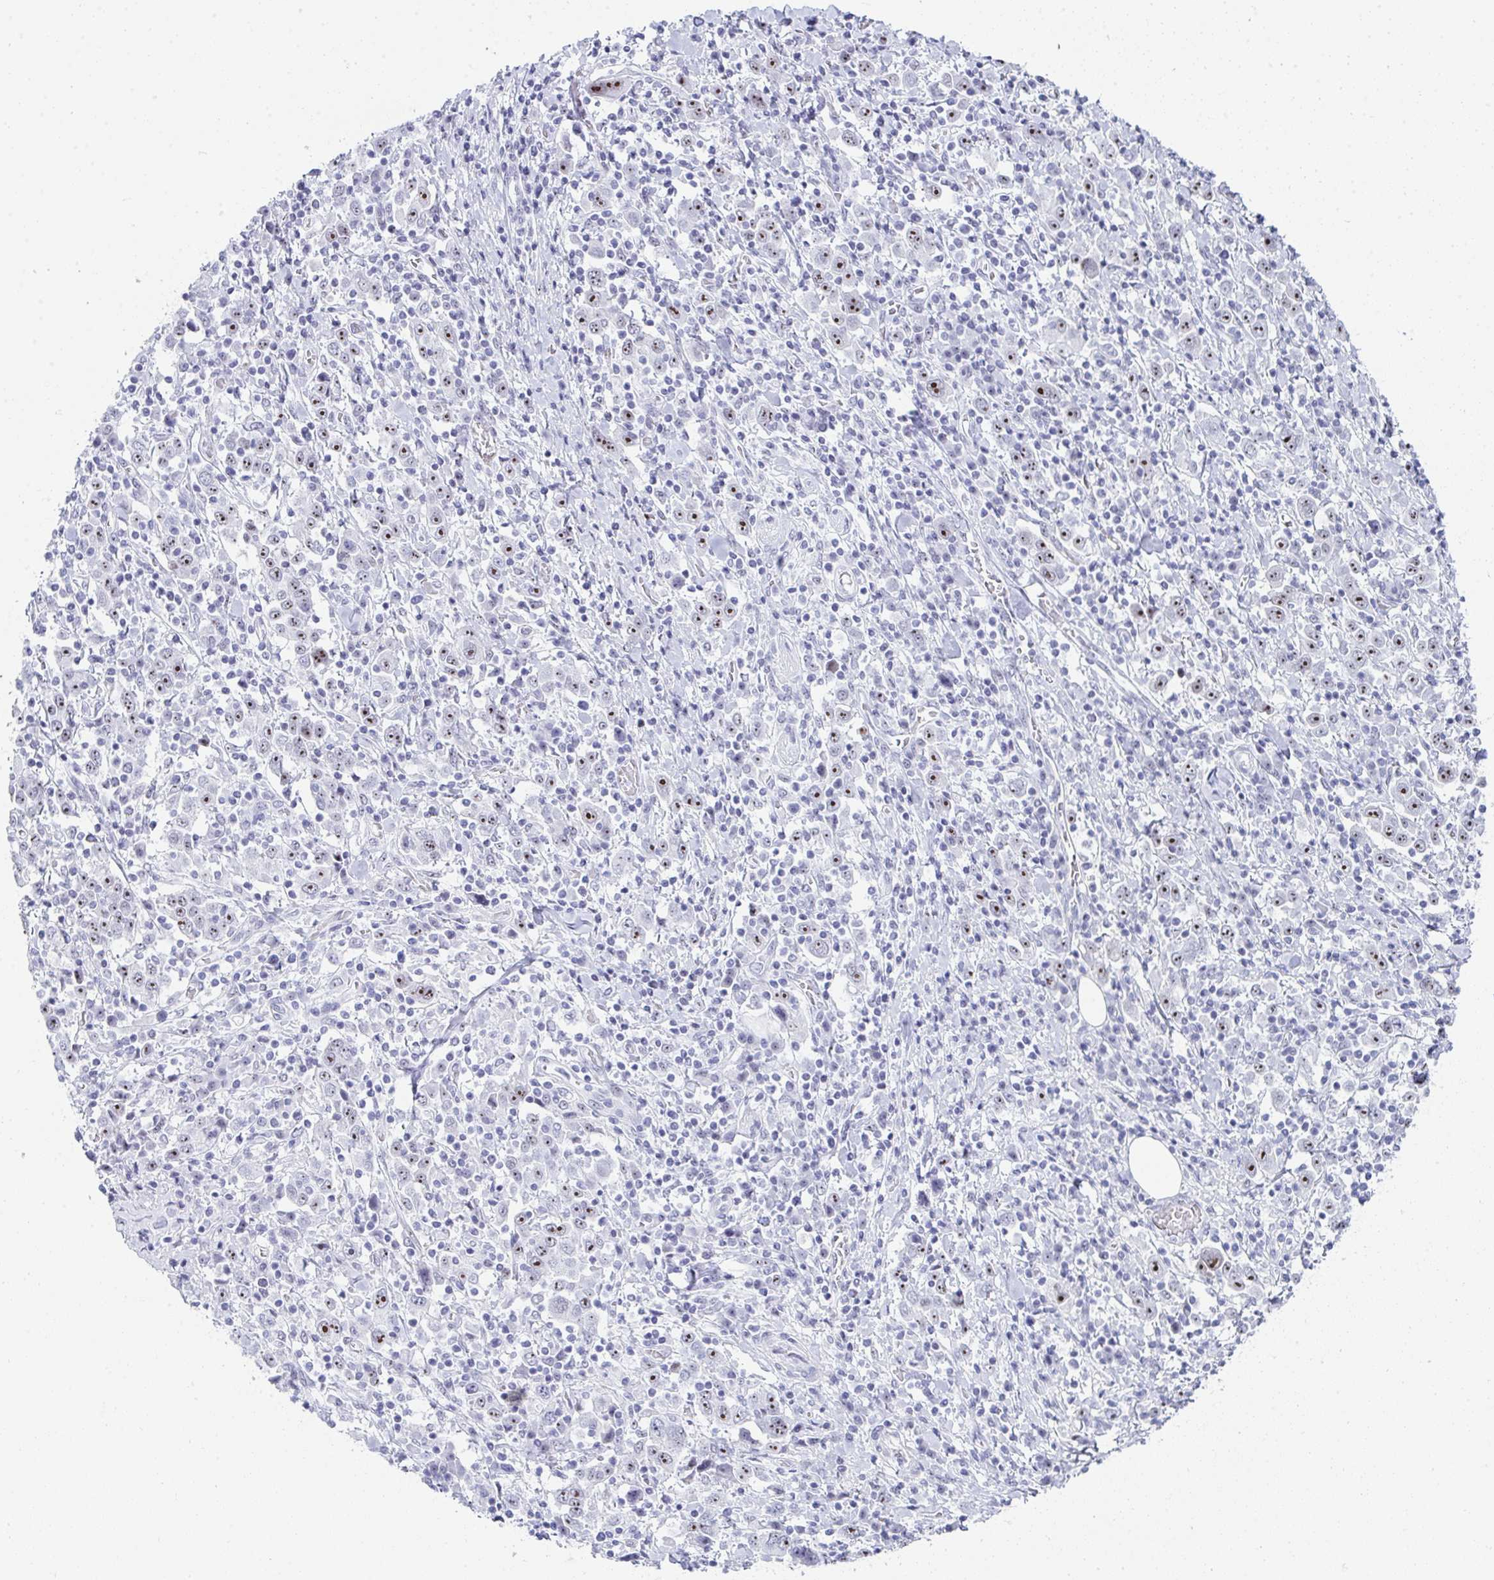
{"staining": {"intensity": "moderate", "quantity": ">75%", "location": "nuclear"}, "tissue": "stomach cancer", "cell_type": "Tumor cells", "image_type": "cancer", "snomed": [{"axis": "morphology", "description": "Normal tissue, NOS"}, {"axis": "morphology", "description": "Adenocarcinoma, NOS"}, {"axis": "topography", "description": "Stomach, upper"}, {"axis": "topography", "description": "Stomach"}], "caption": "About >75% of tumor cells in human stomach adenocarcinoma demonstrate moderate nuclear protein staining as visualized by brown immunohistochemical staining.", "gene": "NOP10", "patient": {"sex": "male", "age": 59}}